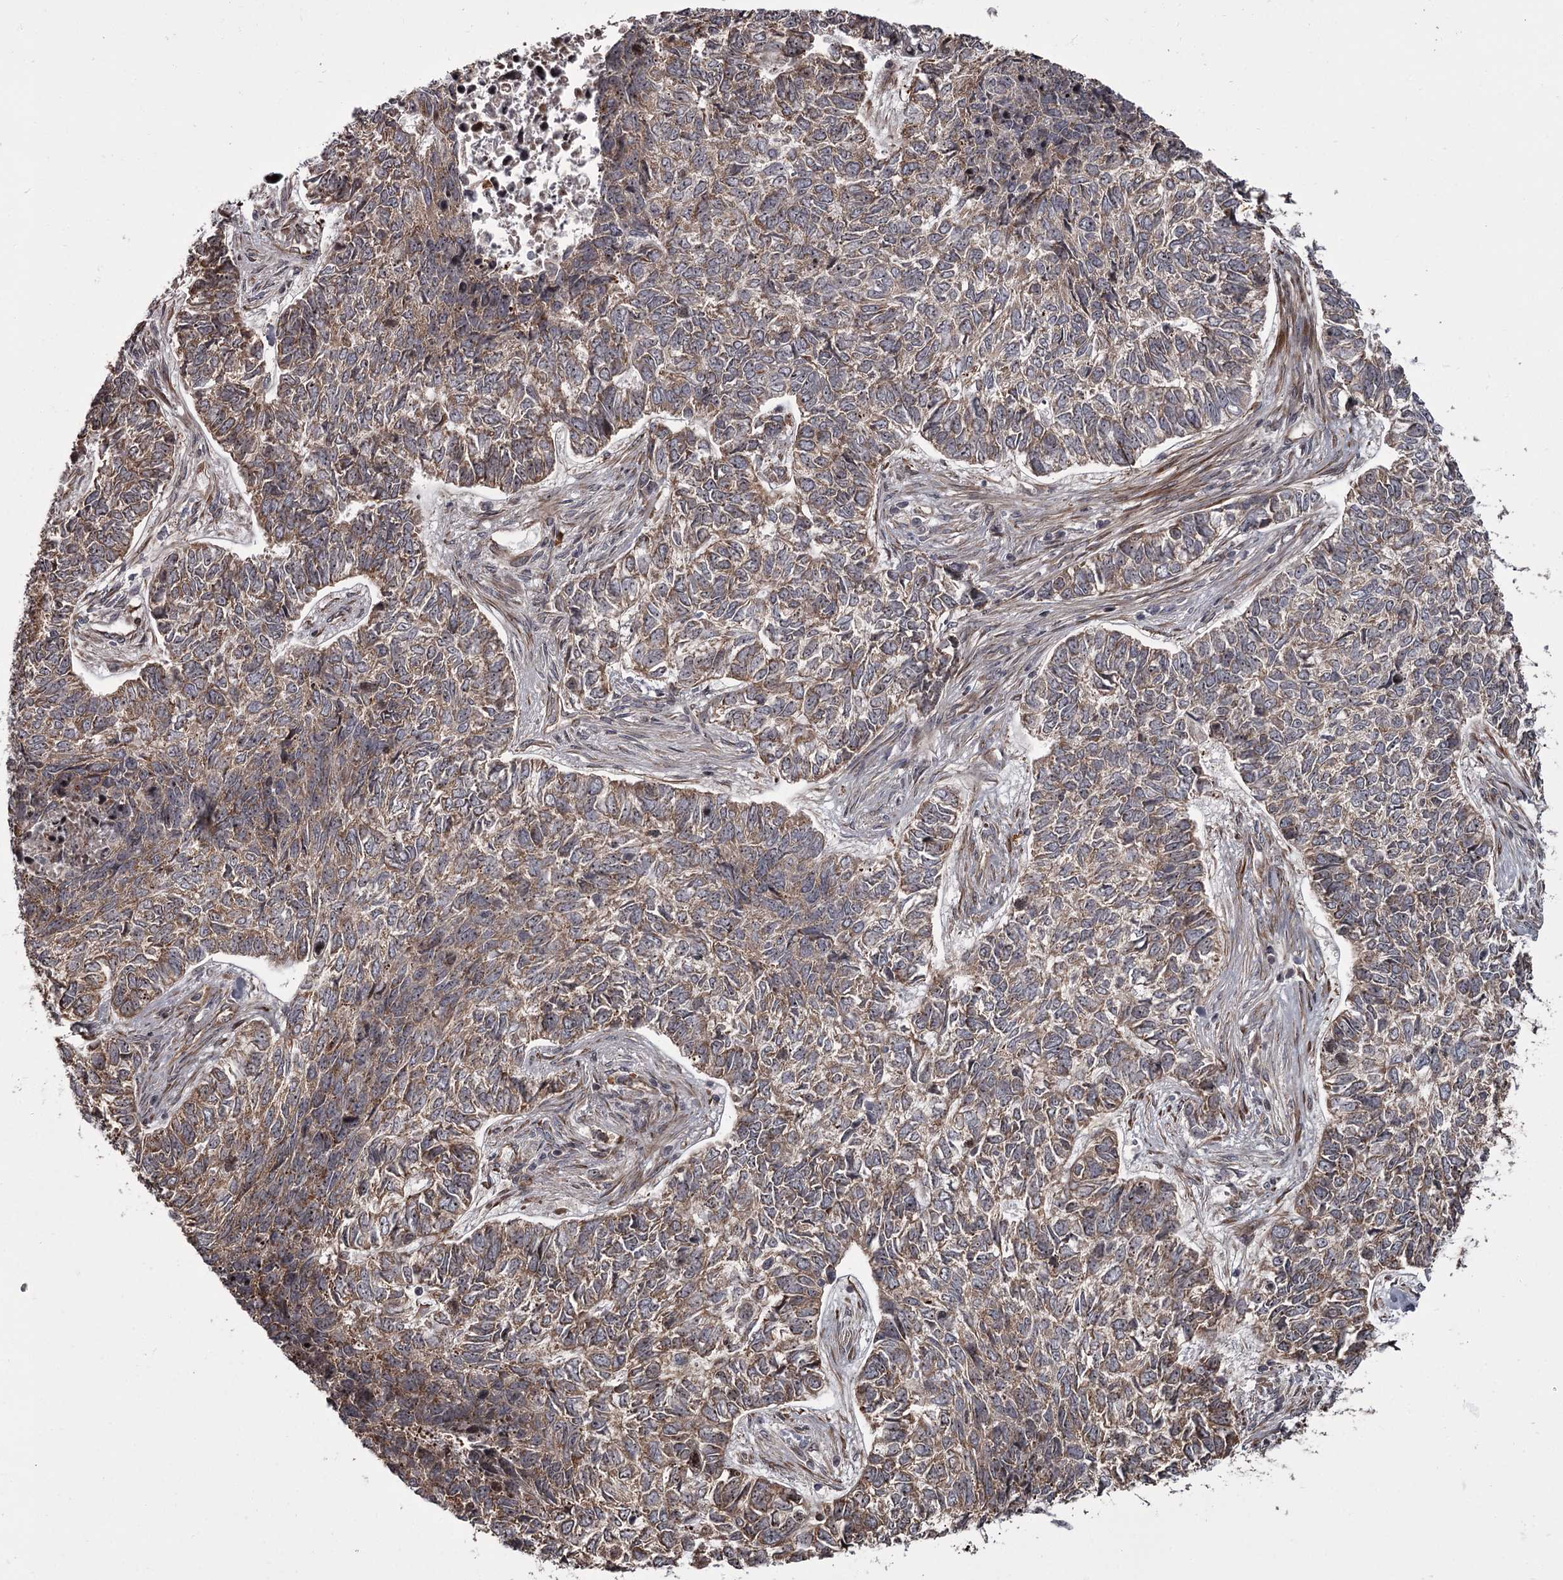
{"staining": {"intensity": "moderate", "quantity": ">75%", "location": "cytoplasmic/membranous"}, "tissue": "skin cancer", "cell_type": "Tumor cells", "image_type": "cancer", "snomed": [{"axis": "morphology", "description": "Basal cell carcinoma"}, {"axis": "topography", "description": "Skin"}], "caption": "Immunohistochemical staining of skin cancer exhibits moderate cytoplasmic/membranous protein positivity in about >75% of tumor cells. The staining is performed using DAB brown chromogen to label protein expression. The nuclei are counter-stained blue using hematoxylin.", "gene": "THAP9", "patient": {"sex": "female", "age": 65}}